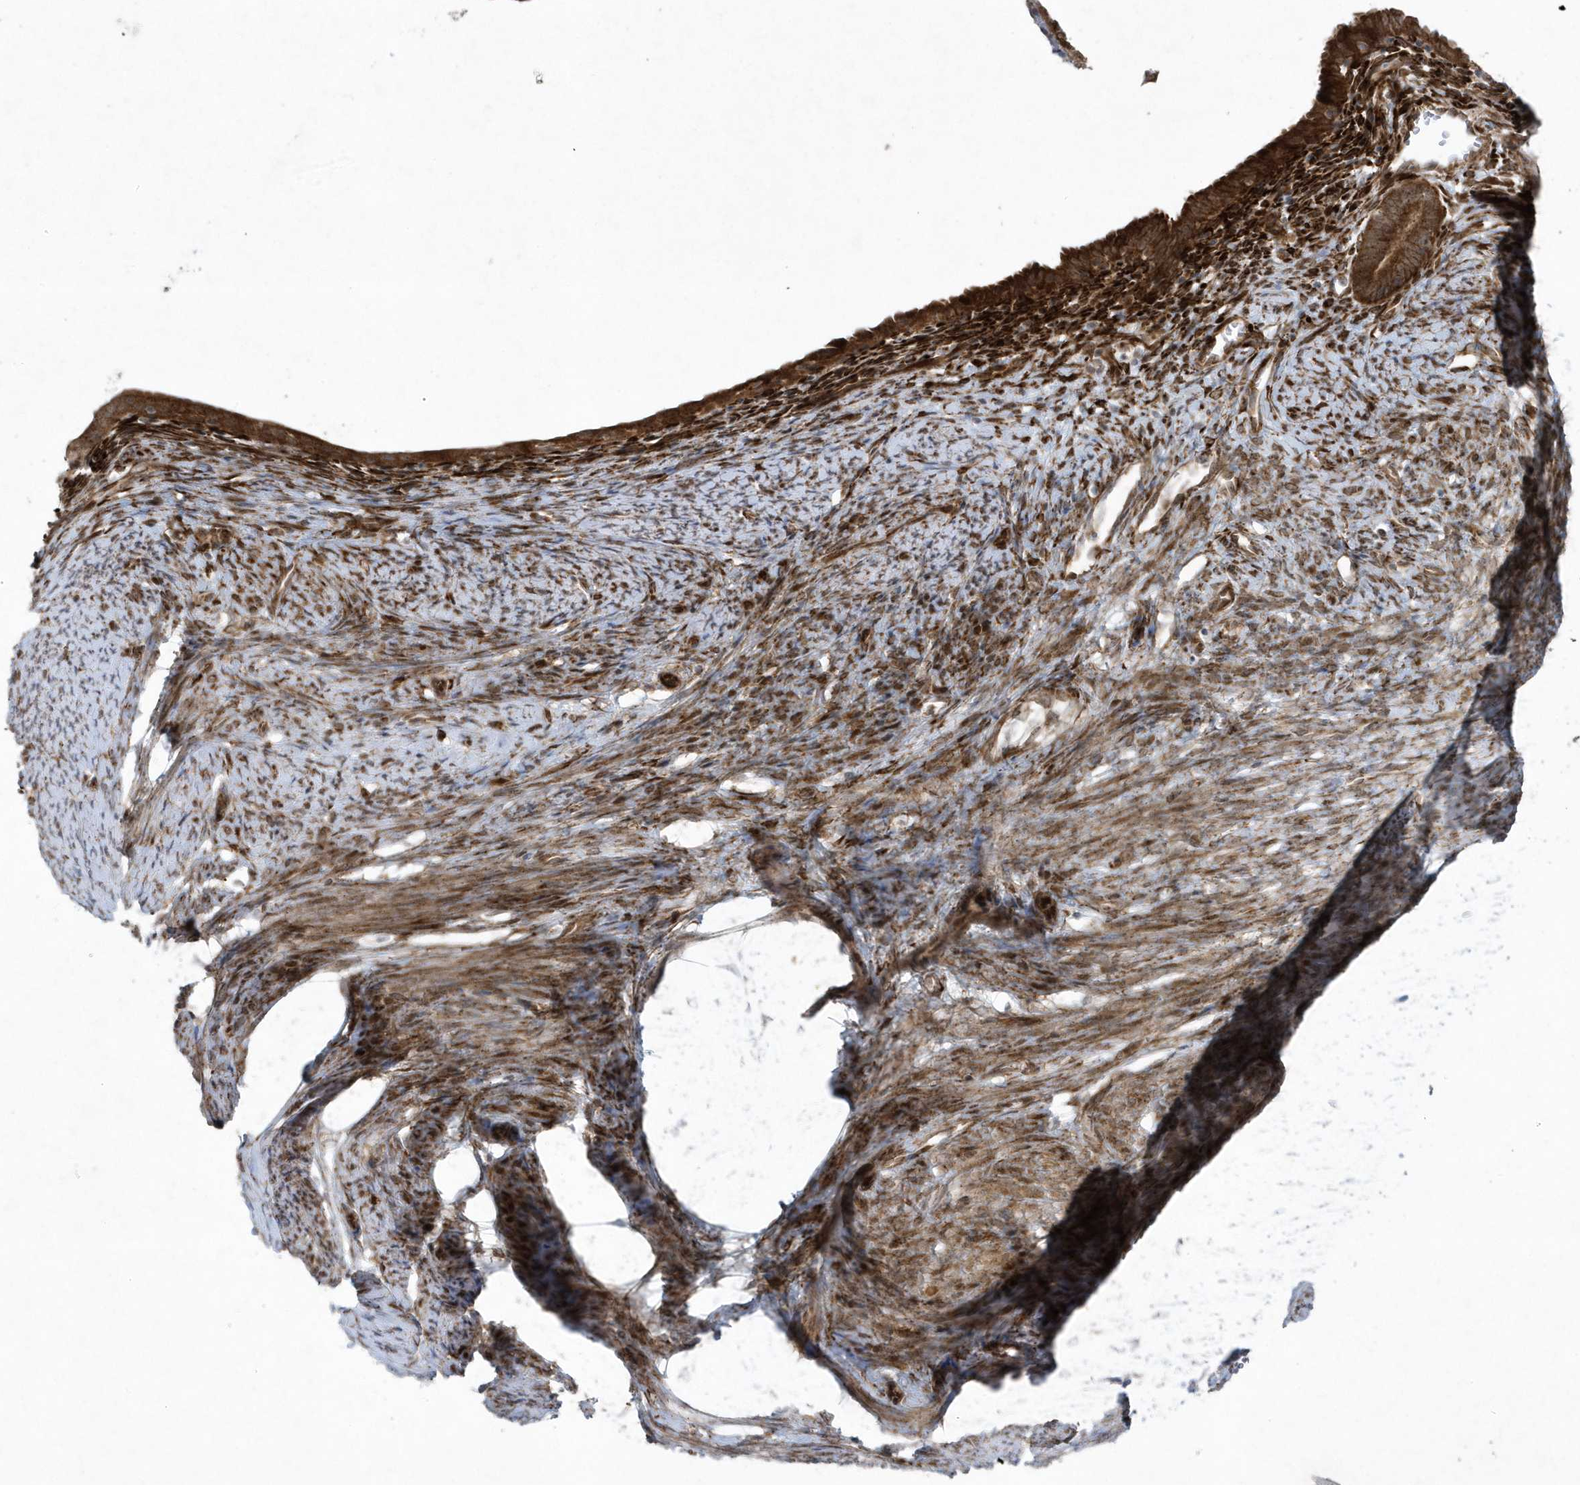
{"staining": {"intensity": "strong", "quantity": ">75%", "location": "cytoplasmic/membranous"}, "tissue": "endometrial cancer", "cell_type": "Tumor cells", "image_type": "cancer", "snomed": [{"axis": "morphology", "description": "Adenocarcinoma, NOS"}, {"axis": "topography", "description": "Endometrium"}], "caption": "Immunohistochemistry (DAB) staining of endometrial adenocarcinoma exhibits strong cytoplasmic/membranous protein positivity in approximately >75% of tumor cells. The staining is performed using DAB brown chromogen to label protein expression. The nuclei are counter-stained blue using hematoxylin.", "gene": "FAM98A", "patient": {"sex": "female", "age": 51}}